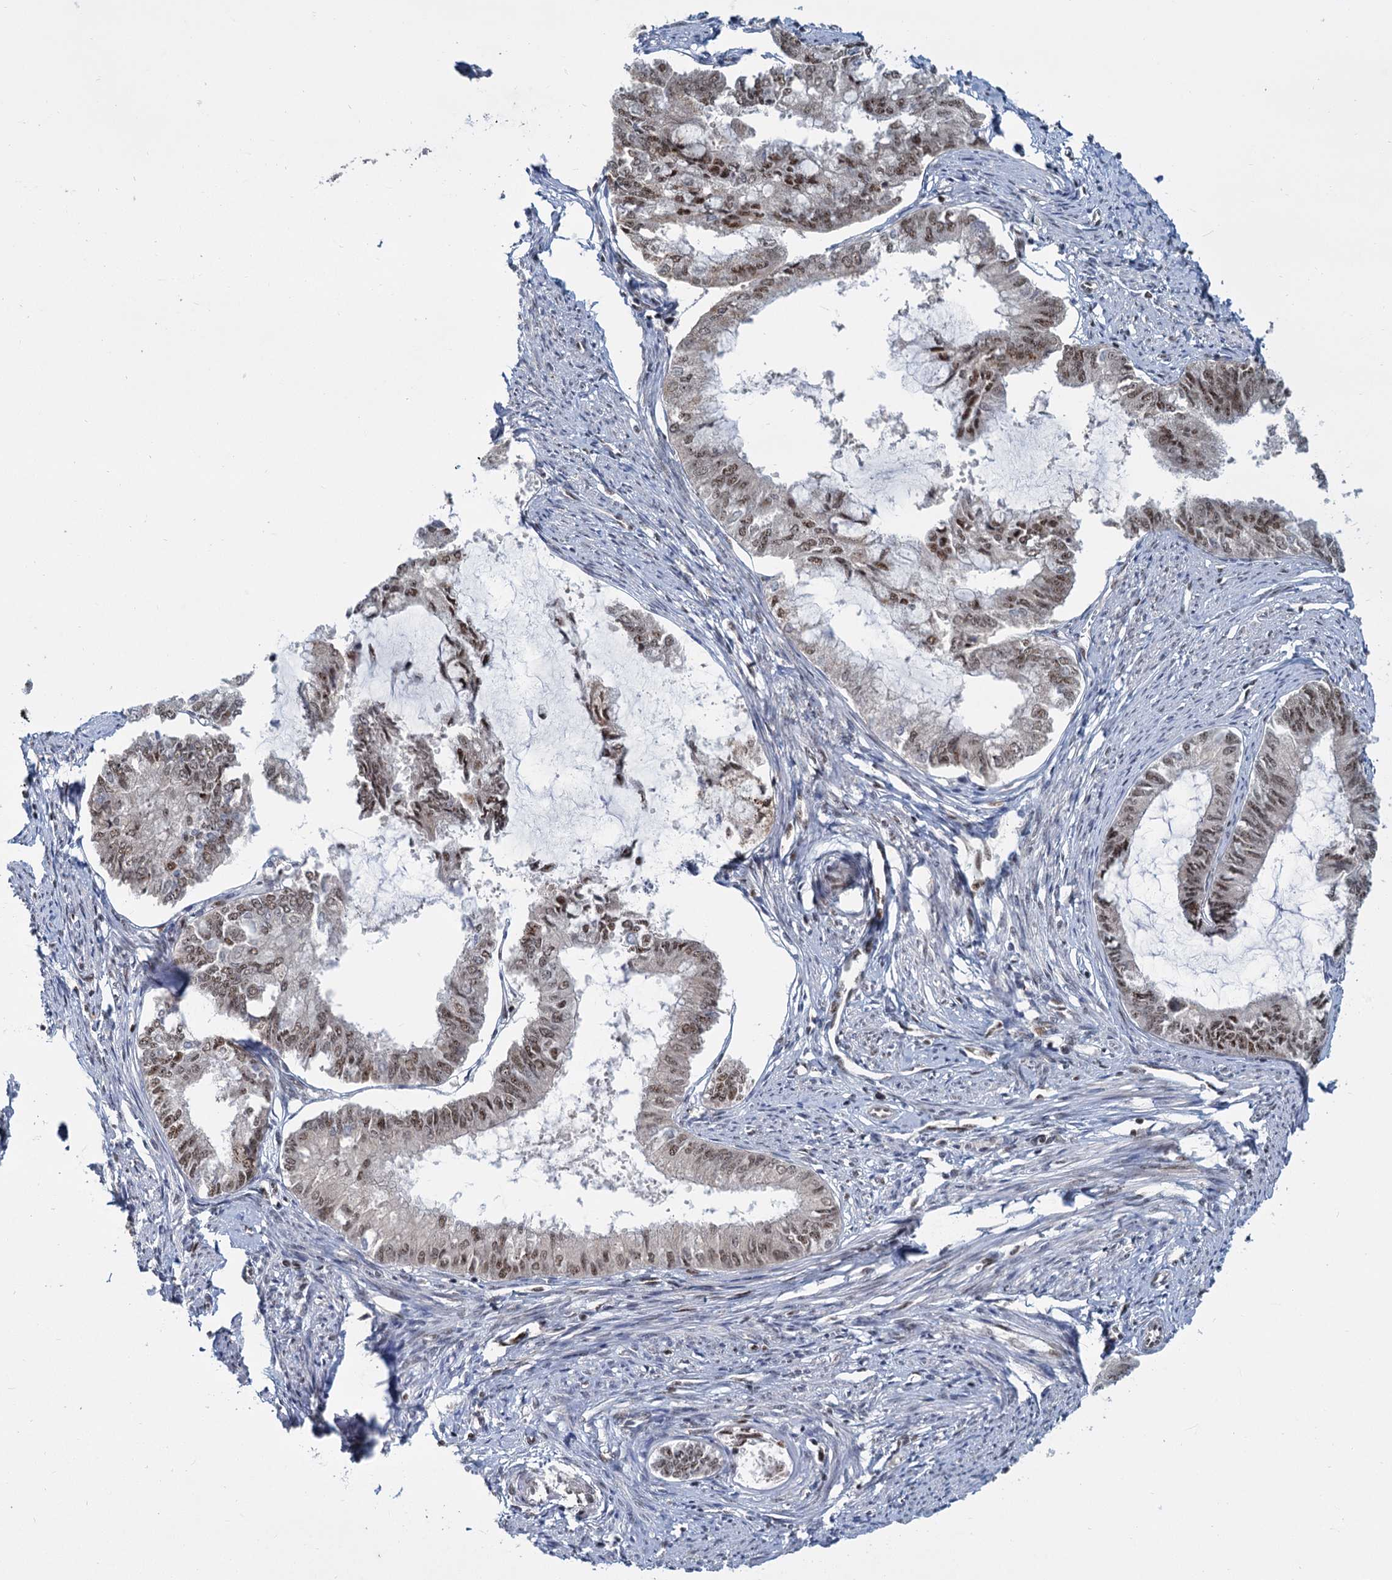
{"staining": {"intensity": "moderate", "quantity": ">75%", "location": "nuclear"}, "tissue": "endometrial cancer", "cell_type": "Tumor cells", "image_type": "cancer", "snomed": [{"axis": "morphology", "description": "Adenocarcinoma, NOS"}, {"axis": "topography", "description": "Endometrium"}], "caption": "Immunohistochemical staining of human endometrial cancer shows medium levels of moderate nuclear protein positivity in about >75% of tumor cells.", "gene": "WBP4", "patient": {"sex": "female", "age": 86}}